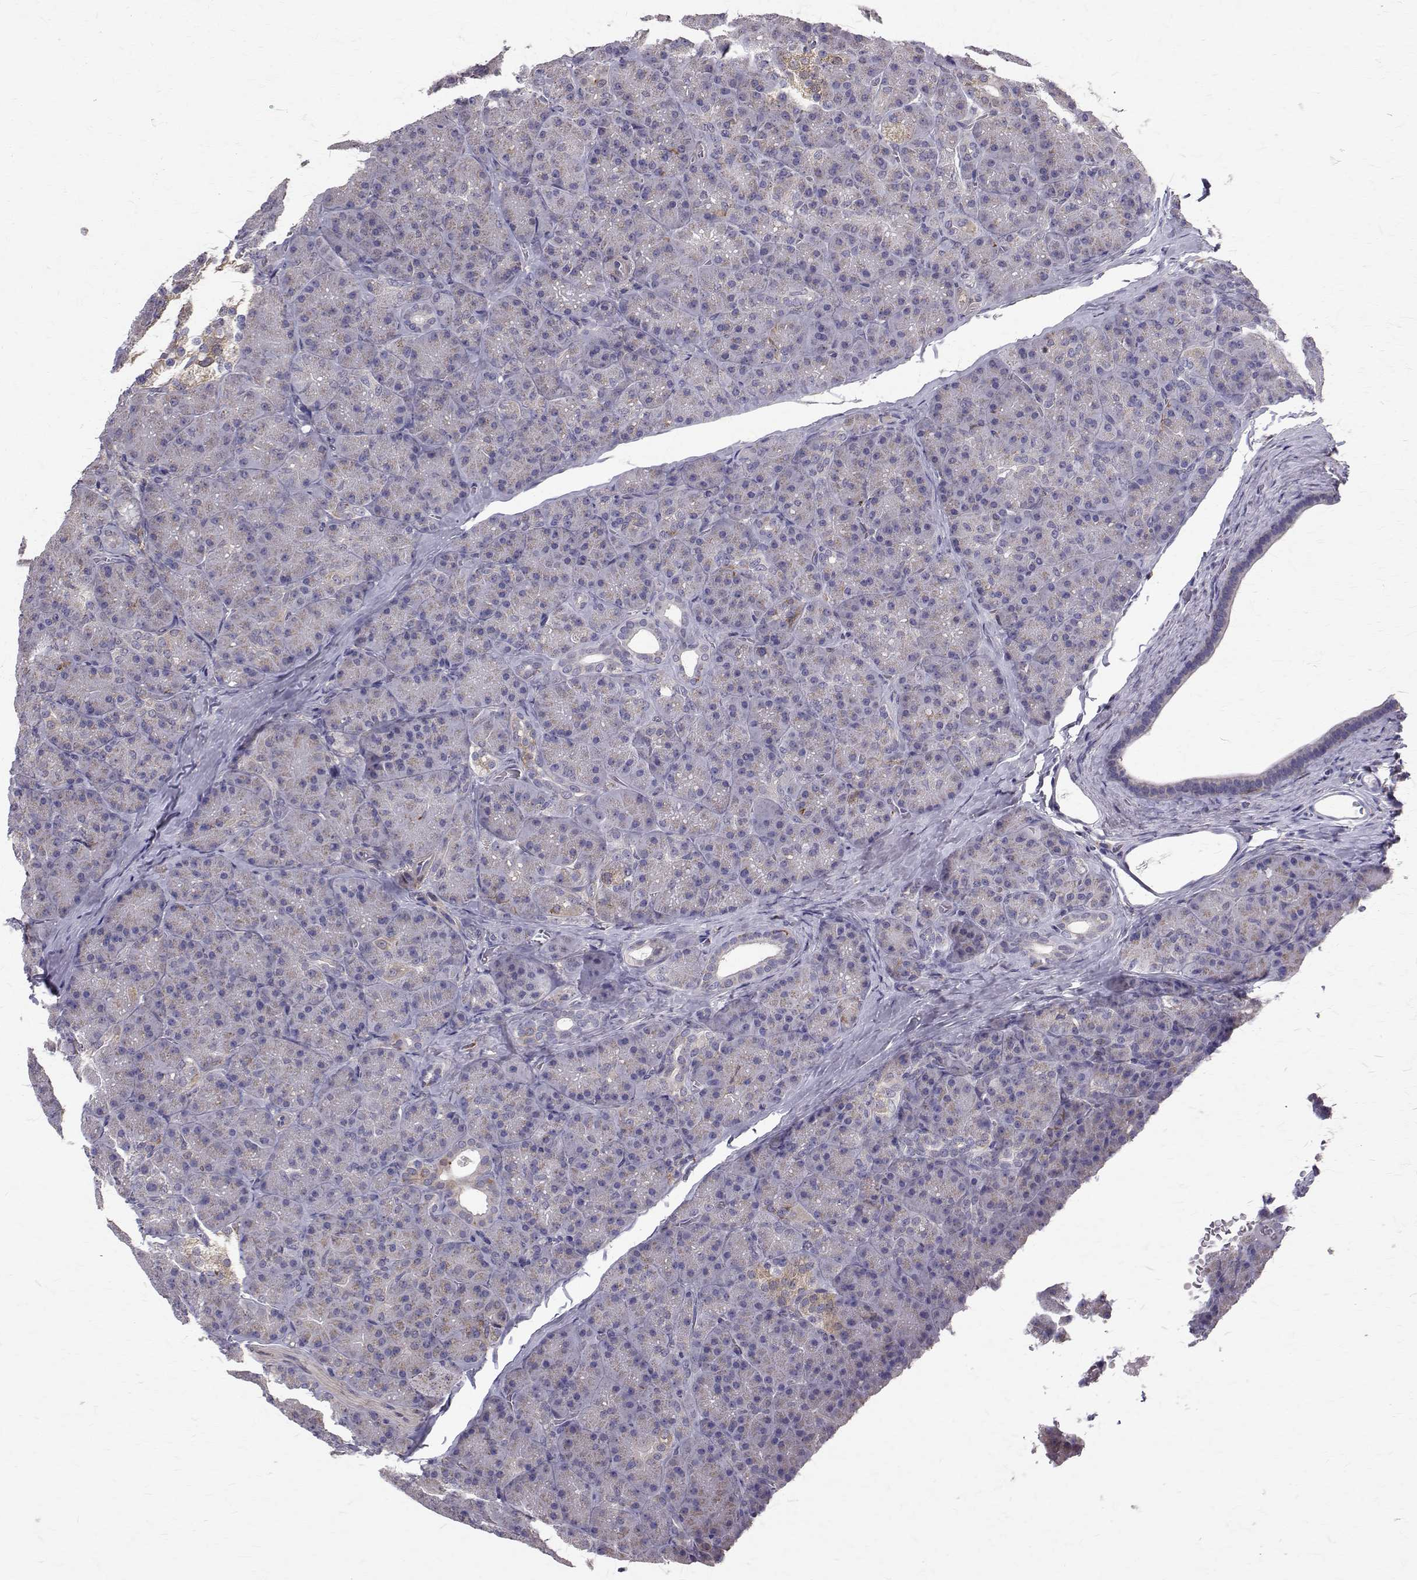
{"staining": {"intensity": "negative", "quantity": "none", "location": "none"}, "tissue": "pancreas", "cell_type": "Exocrine glandular cells", "image_type": "normal", "snomed": [{"axis": "morphology", "description": "Normal tissue, NOS"}, {"axis": "topography", "description": "Pancreas"}], "caption": "The image demonstrates no significant expression in exocrine glandular cells of pancreas.", "gene": "CCDC89", "patient": {"sex": "male", "age": 57}}